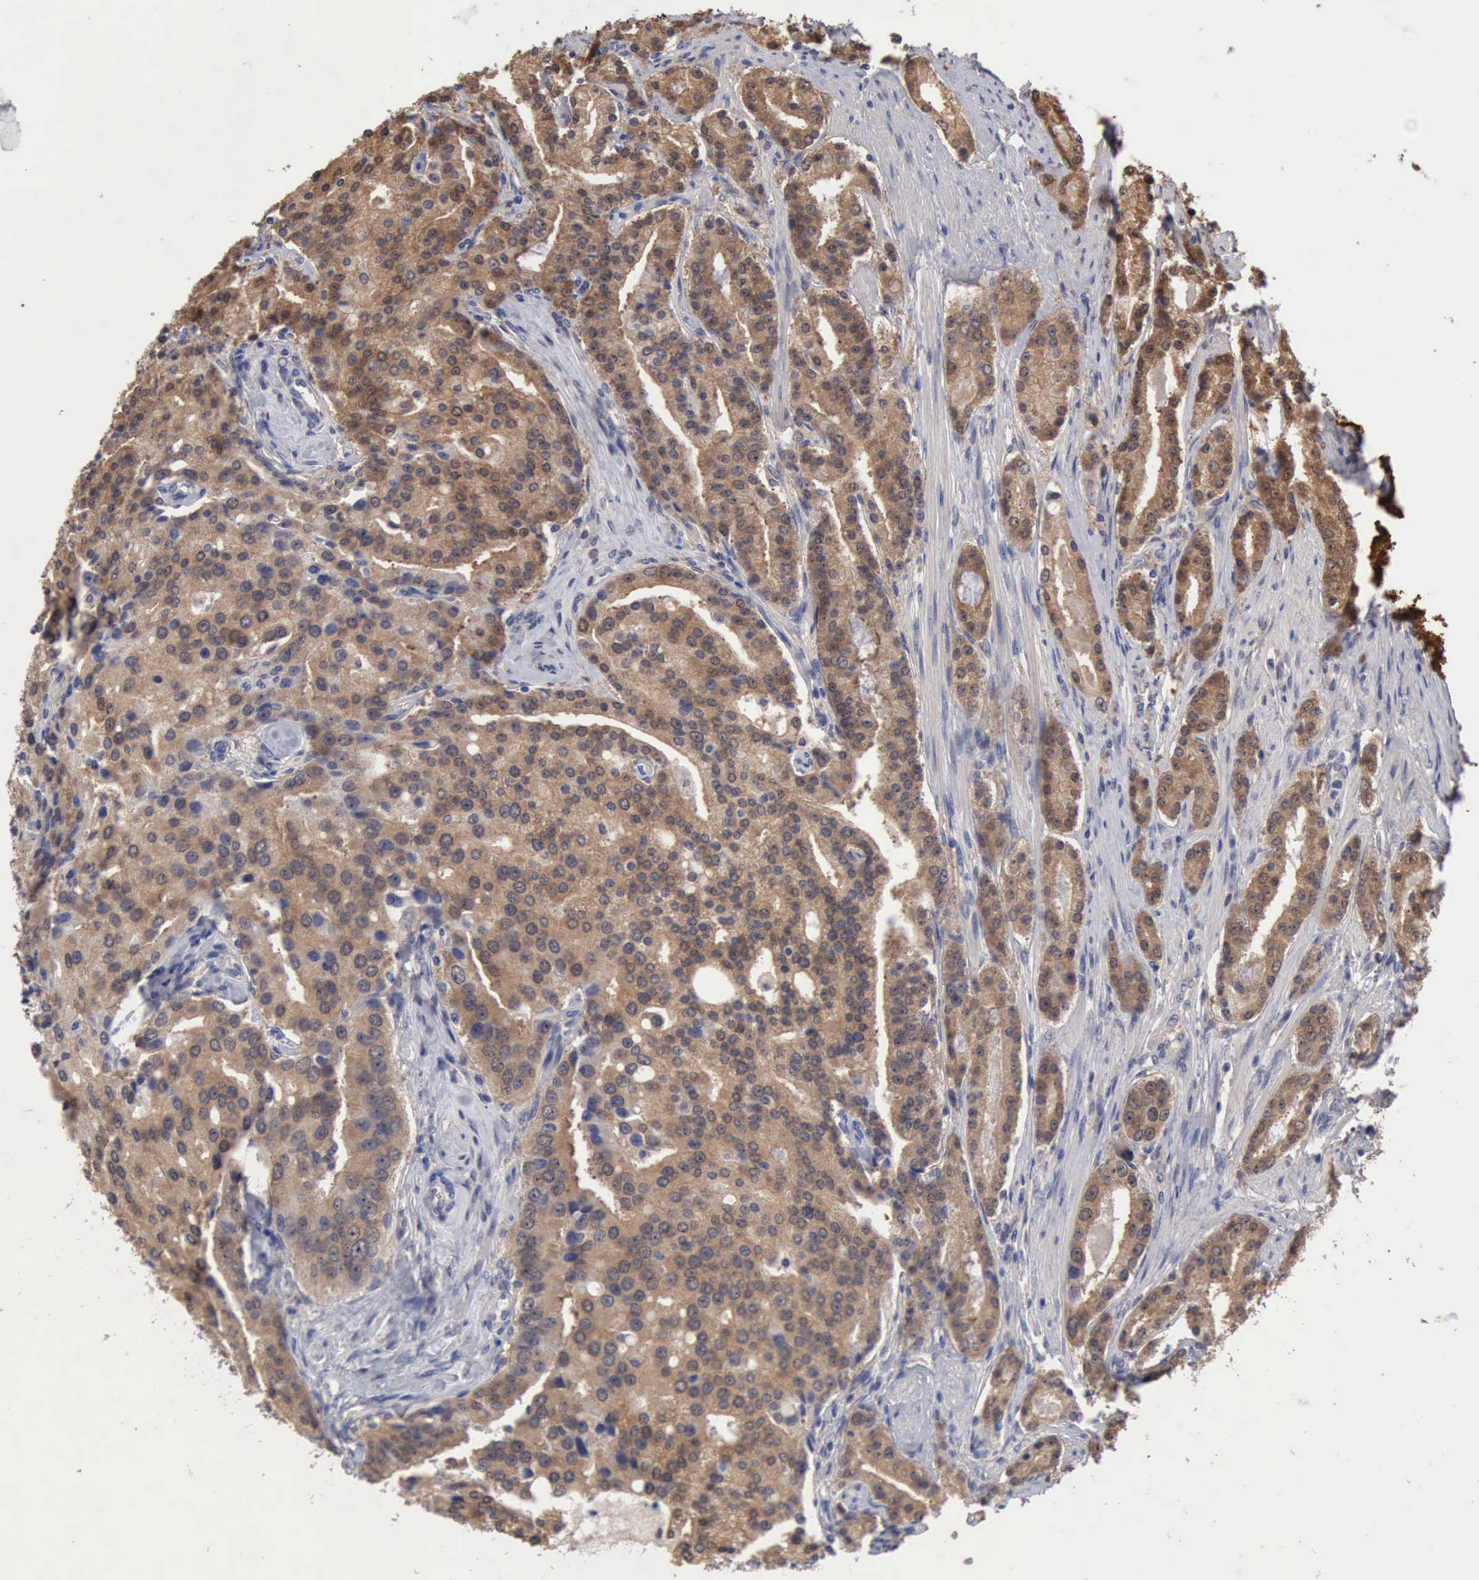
{"staining": {"intensity": "moderate", "quantity": ">75%", "location": "cytoplasmic/membranous,nuclear"}, "tissue": "prostate cancer", "cell_type": "Tumor cells", "image_type": "cancer", "snomed": [{"axis": "morphology", "description": "Adenocarcinoma, Medium grade"}, {"axis": "topography", "description": "Prostate"}], "caption": "An immunohistochemistry (IHC) photomicrograph of tumor tissue is shown. Protein staining in brown highlights moderate cytoplasmic/membranous and nuclear positivity in prostate cancer (medium-grade adenocarcinoma) within tumor cells.", "gene": "PTGR2", "patient": {"sex": "male", "age": 72}}